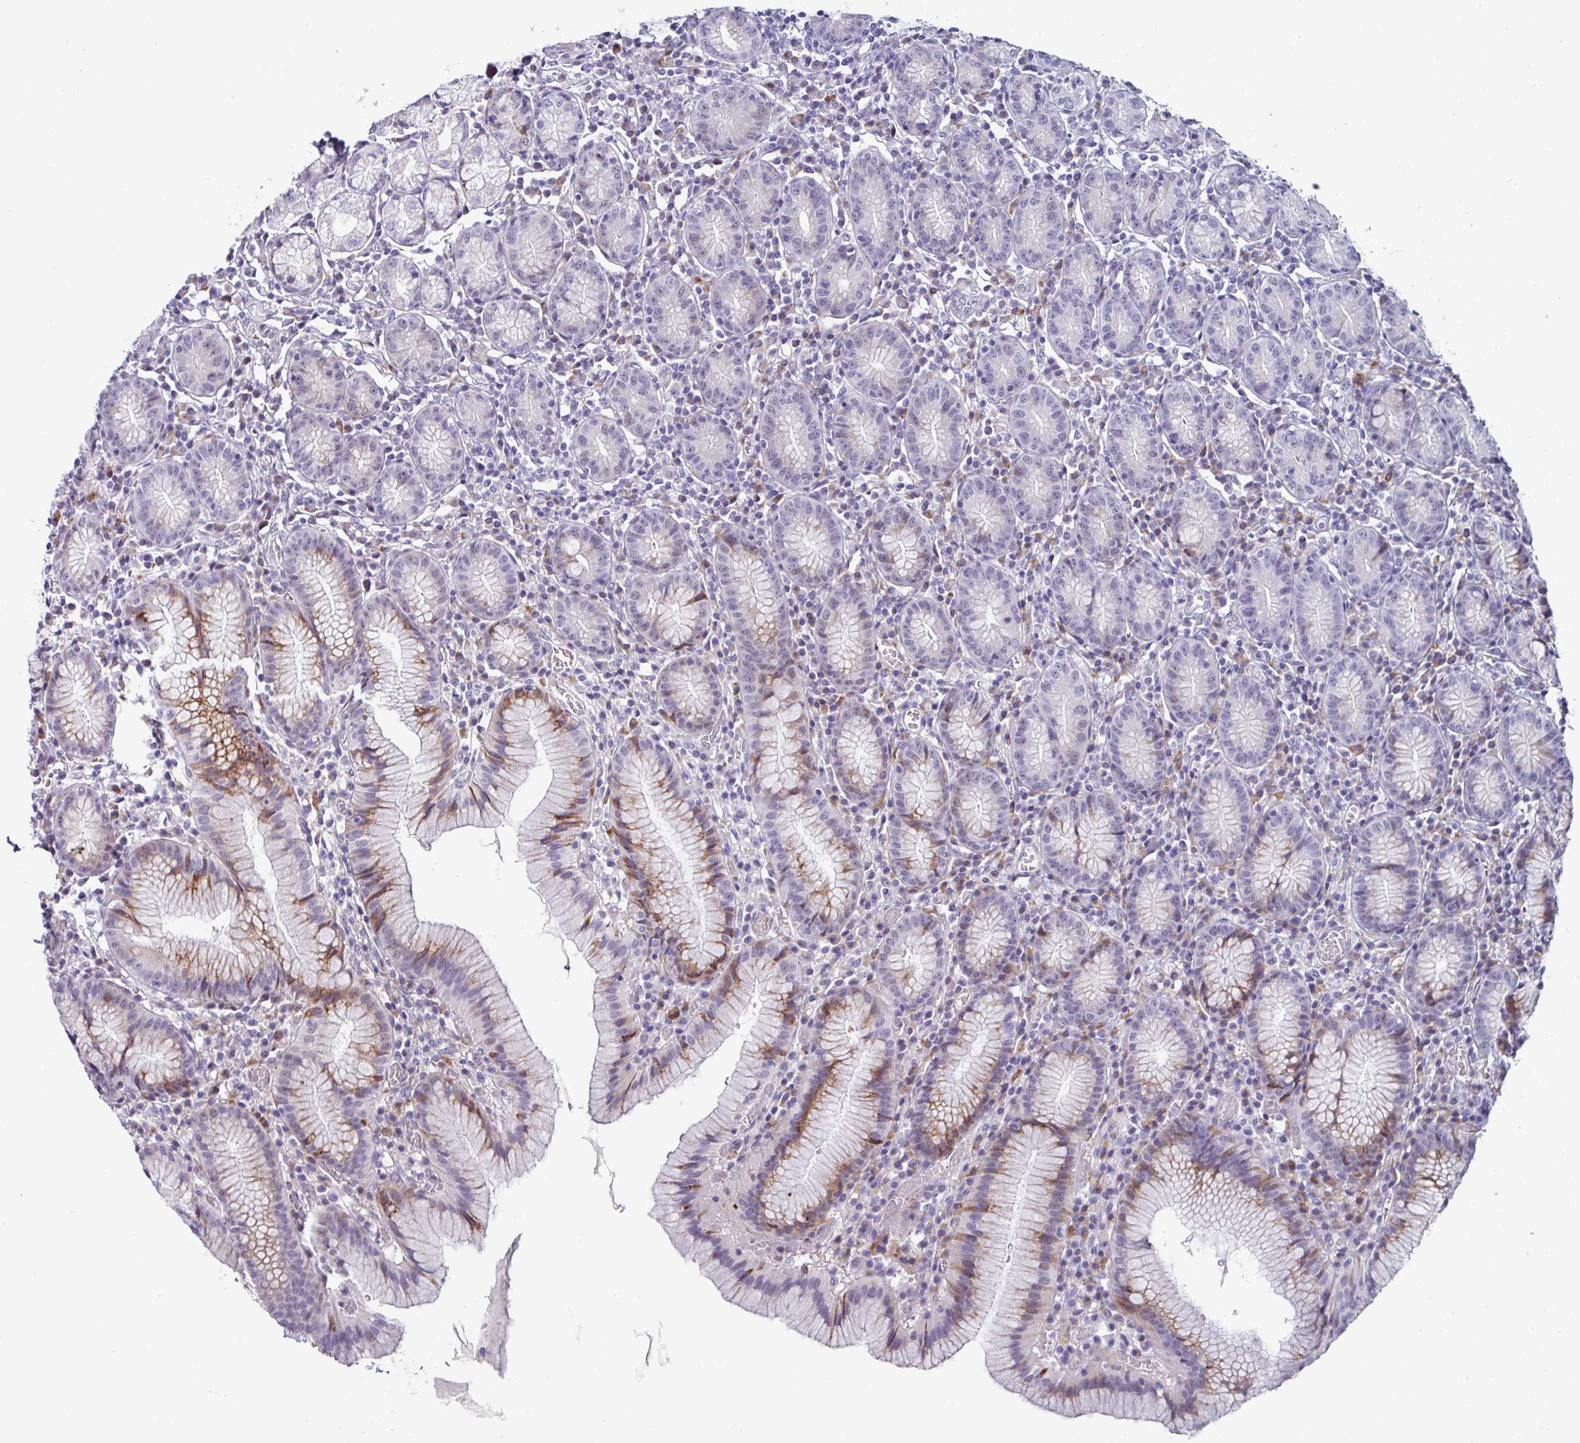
{"staining": {"intensity": "moderate", "quantity": "<25%", "location": "cytoplasmic/membranous"}, "tissue": "stomach", "cell_type": "Glandular cells", "image_type": "normal", "snomed": [{"axis": "morphology", "description": "Normal tissue, NOS"}, {"axis": "topography", "description": "Stomach"}], "caption": "Normal stomach exhibits moderate cytoplasmic/membranous staining in approximately <25% of glandular cells, visualized by immunohistochemistry.", "gene": "BMS1", "patient": {"sex": "male", "age": 55}}